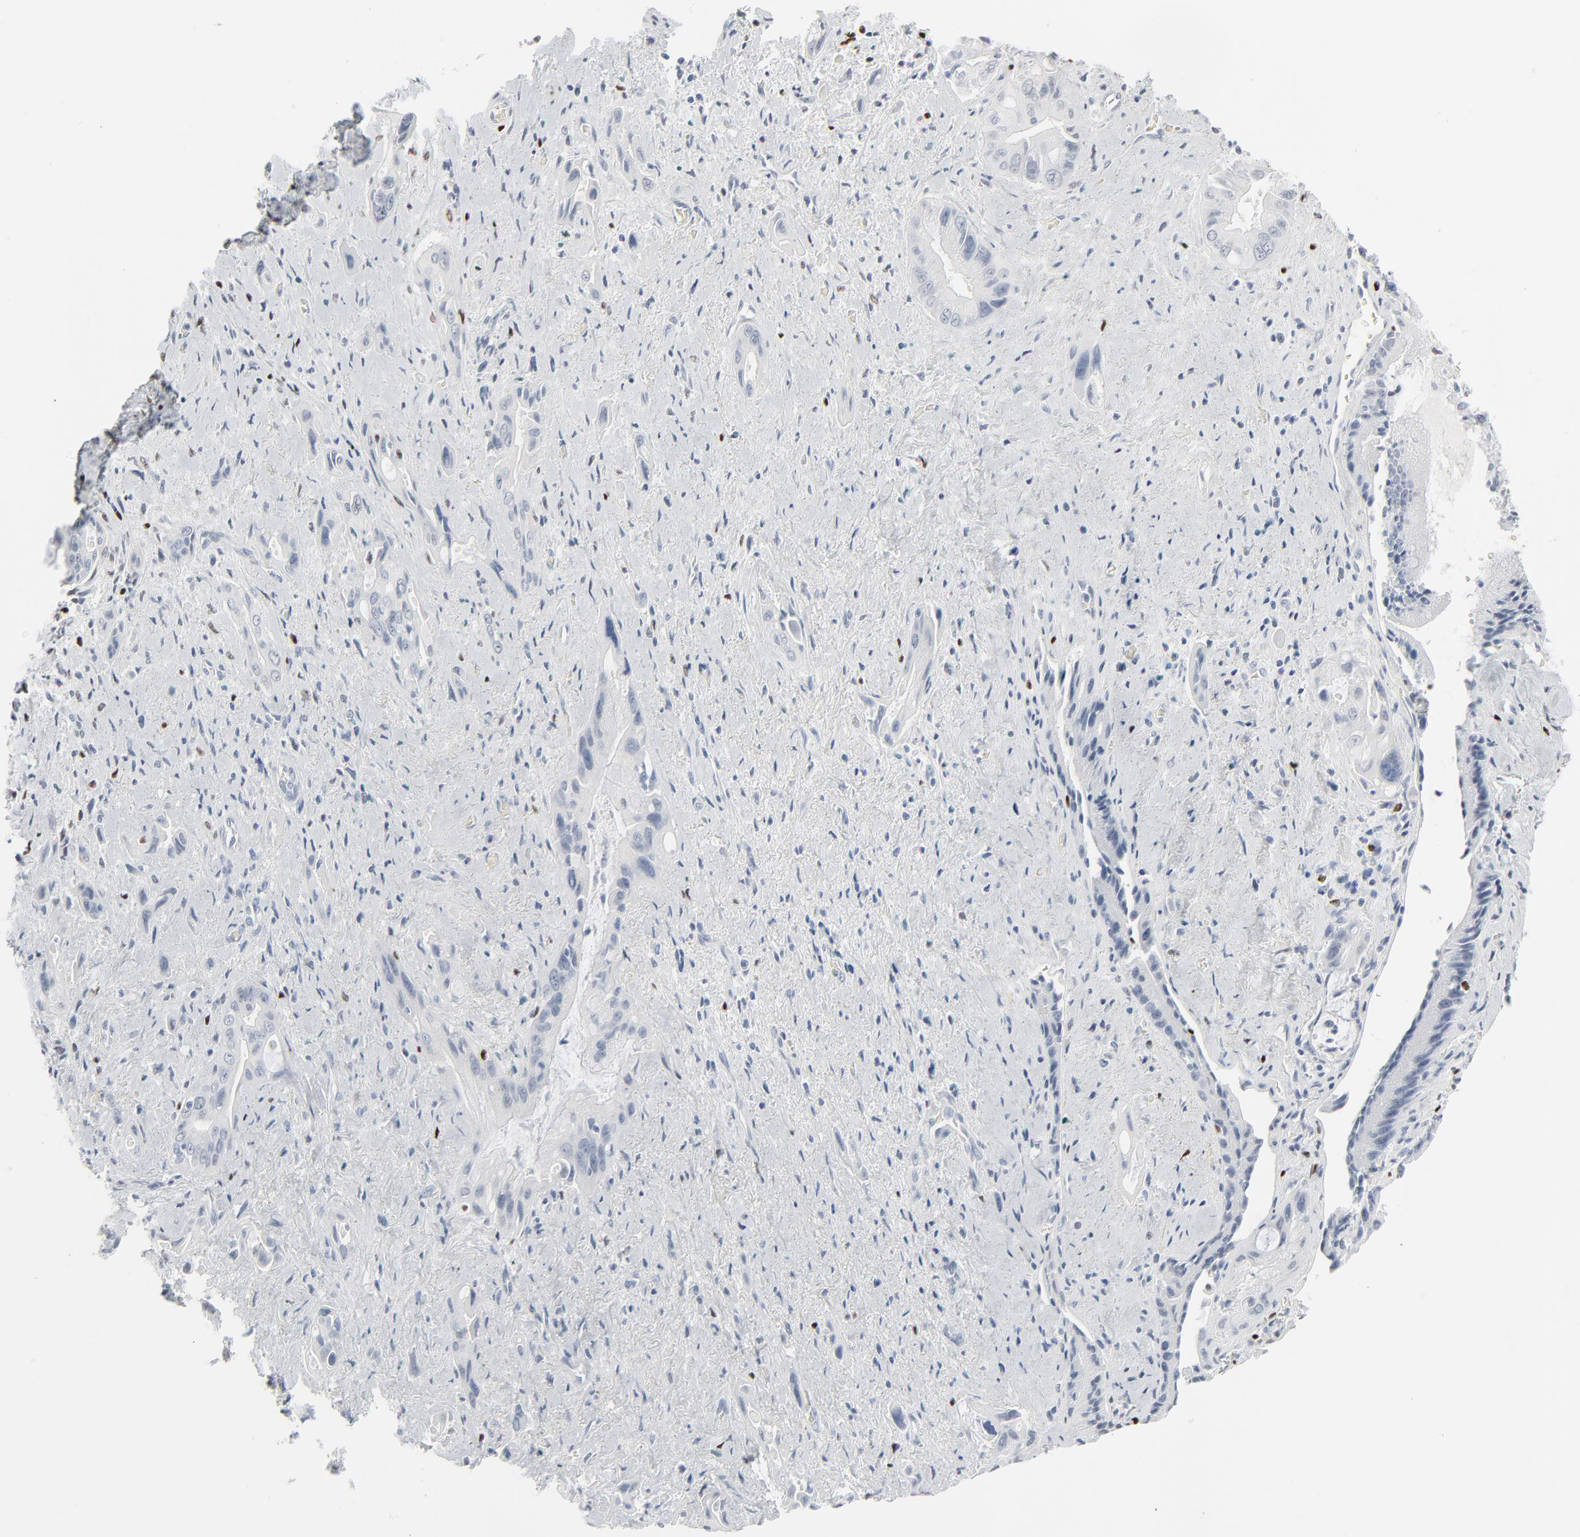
{"staining": {"intensity": "negative", "quantity": "none", "location": "none"}, "tissue": "pancreatic cancer", "cell_type": "Tumor cells", "image_type": "cancer", "snomed": [{"axis": "morphology", "description": "Adenocarcinoma, NOS"}, {"axis": "topography", "description": "Pancreas"}], "caption": "This is an immunohistochemistry (IHC) image of pancreatic adenocarcinoma. There is no staining in tumor cells.", "gene": "MITF", "patient": {"sex": "male", "age": 77}}